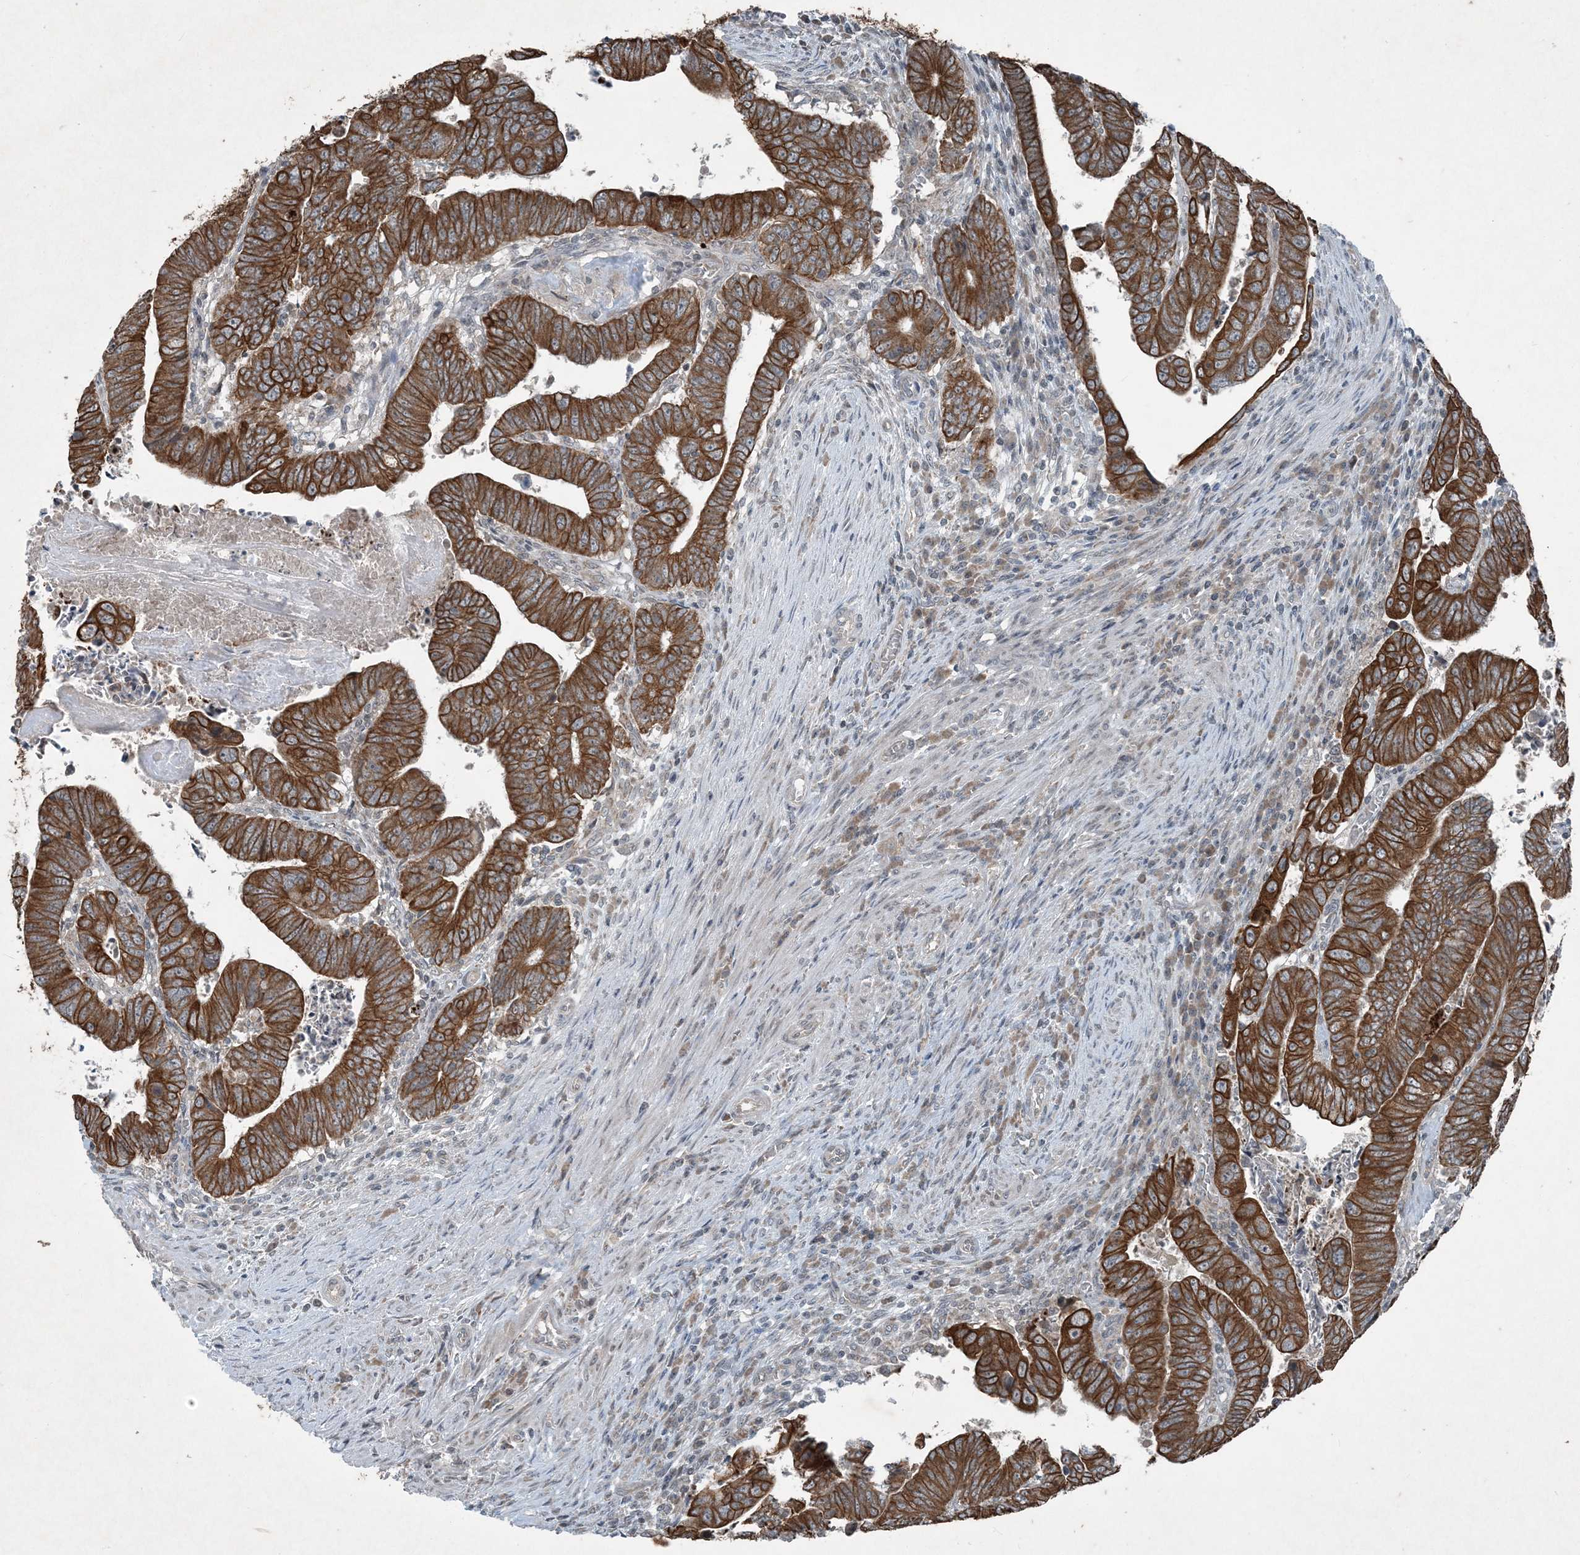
{"staining": {"intensity": "strong", "quantity": ">75%", "location": "cytoplasmic/membranous"}, "tissue": "colorectal cancer", "cell_type": "Tumor cells", "image_type": "cancer", "snomed": [{"axis": "morphology", "description": "Normal tissue, NOS"}, {"axis": "morphology", "description": "Adenocarcinoma, NOS"}, {"axis": "topography", "description": "Rectum"}], "caption": "DAB (3,3'-diaminobenzidine) immunohistochemical staining of colorectal cancer exhibits strong cytoplasmic/membranous protein expression in about >75% of tumor cells. (Stains: DAB in brown, nuclei in blue, Microscopy: brightfield microscopy at high magnification).", "gene": "PC", "patient": {"sex": "female", "age": 65}}